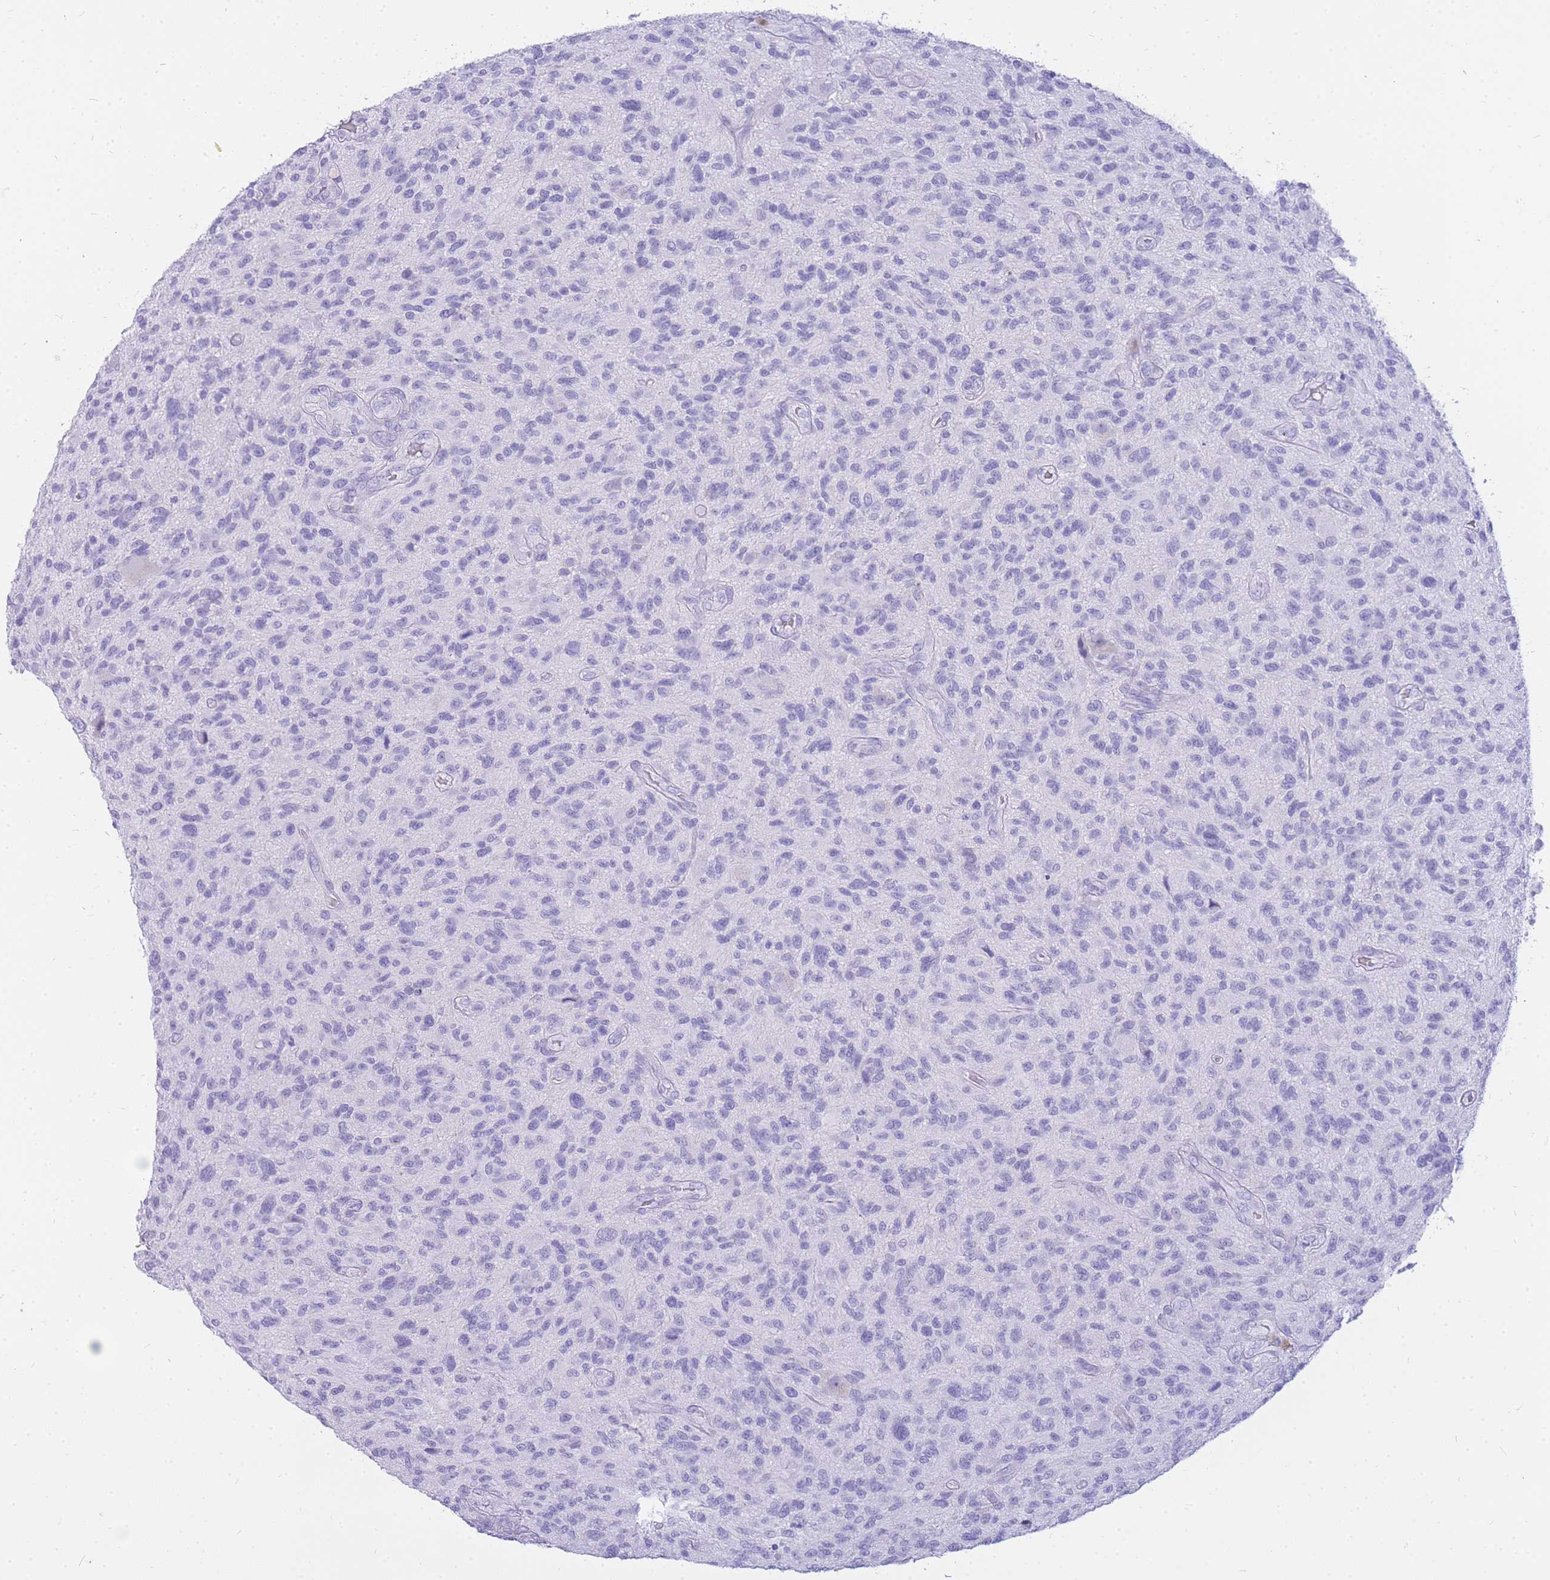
{"staining": {"intensity": "negative", "quantity": "none", "location": "none"}, "tissue": "glioma", "cell_type": "Tumor cells", "image_type": "cancer", "snomed": [{"axis": "morphology", "description": "Glioma, malignant, High grade"}, {"axis": "topography", "description": "Brain"}], "caption": "Tumor cells are negative for brown protein staining in malignant glioma (high-grade).", "gene": "HERC1", "patient": {"sex": "male", "age": 47}}